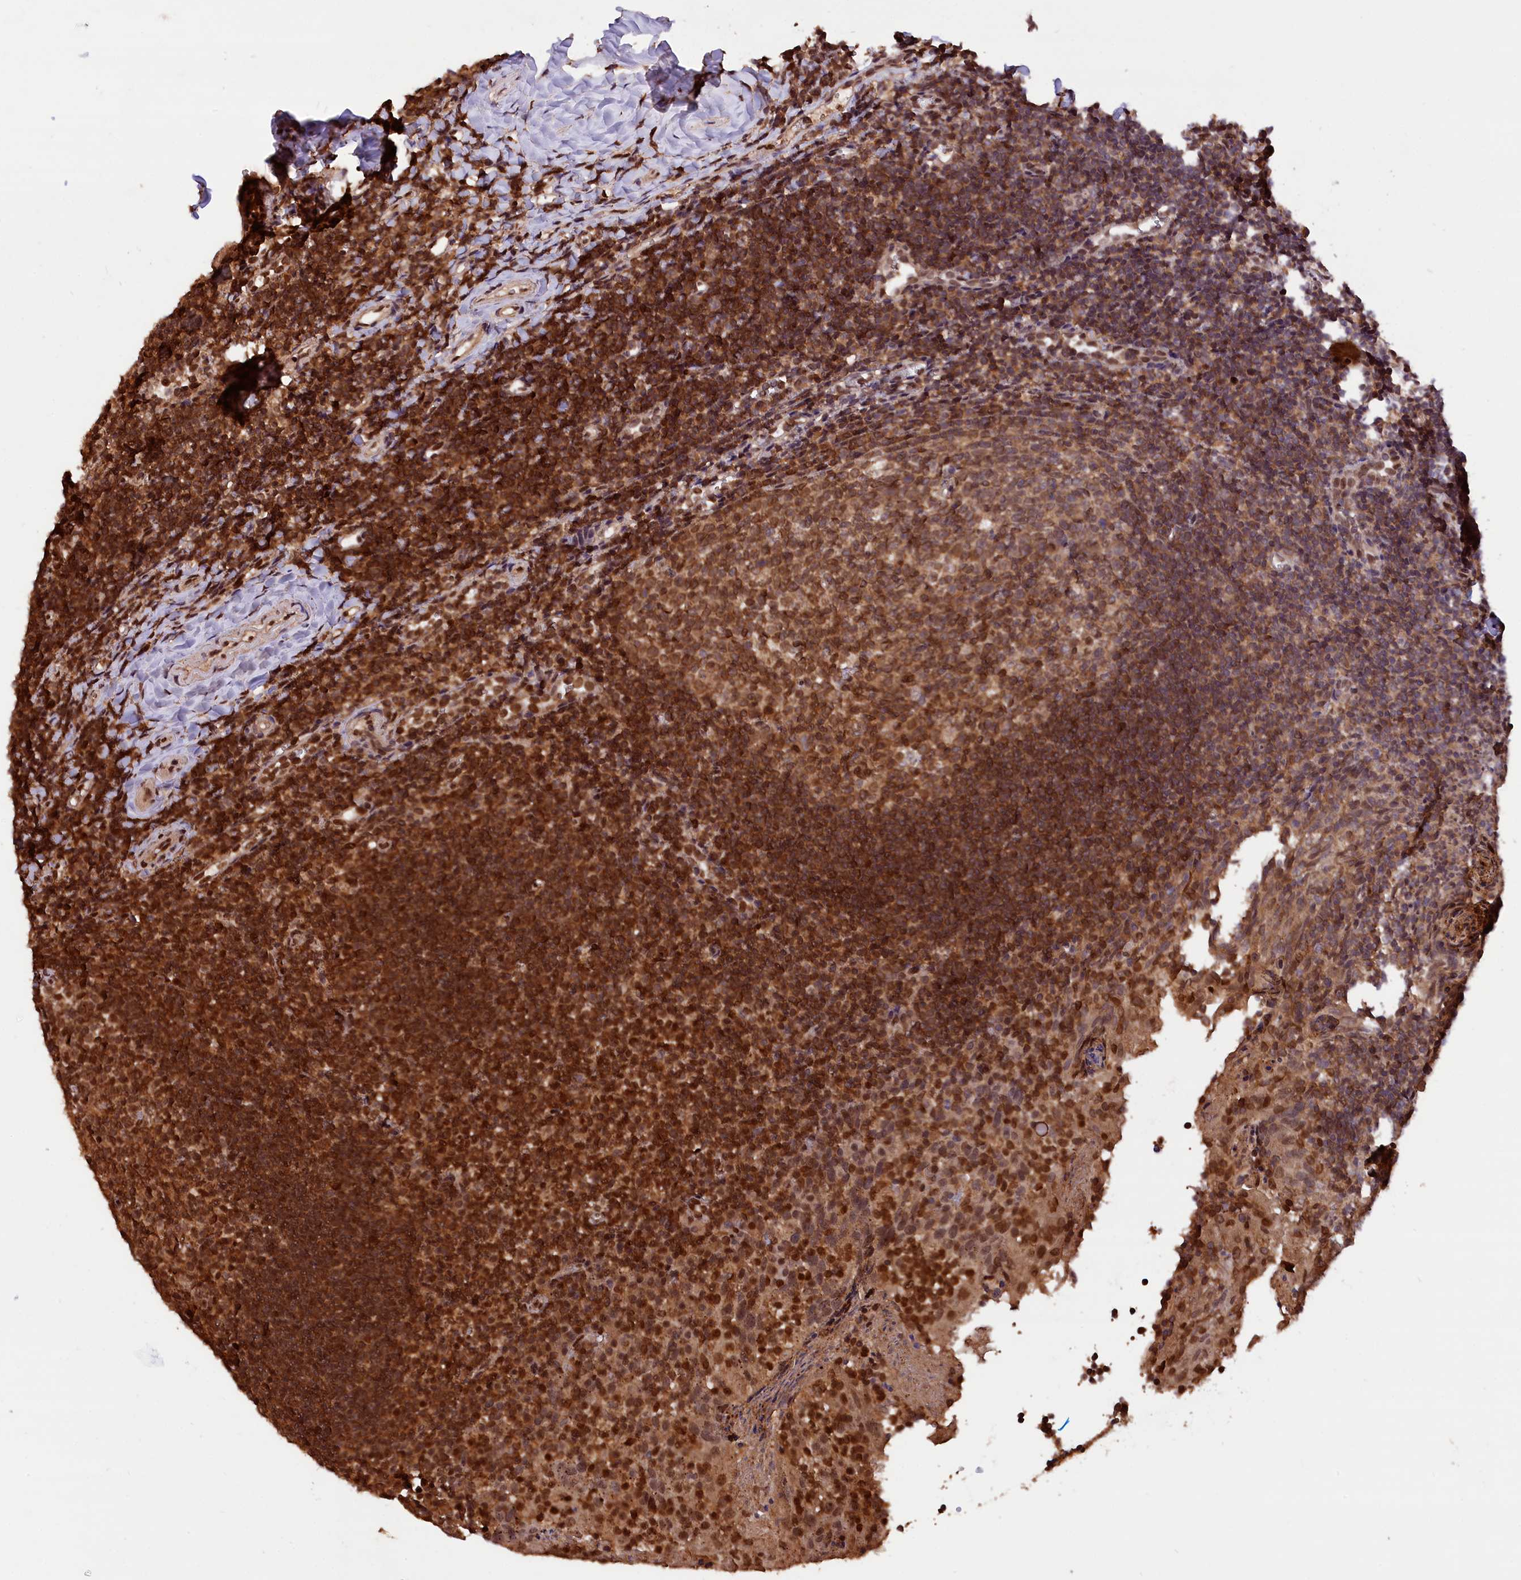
{"staining": {"intensity": "moderate", "quantity": ">75%", "location": "cytoplasmic/membranous,nuclear"}, "tissue": "tonsil", "cell_type": "Germinal center cells", "image_type": "normal", "snomed": [{"axis": "morphology", "description": "Normal tissue, NOS"}, {"axis": "topography", "description": "Tonsil"}], "caption": "Protein expression analysis of unremarkable tonsil displays moderate cytoplasmic/membranous,nuclear staining in about >75% of germinal center cells.", "gene": "IST1", "patient": {"sex": "female", "age": 10}}